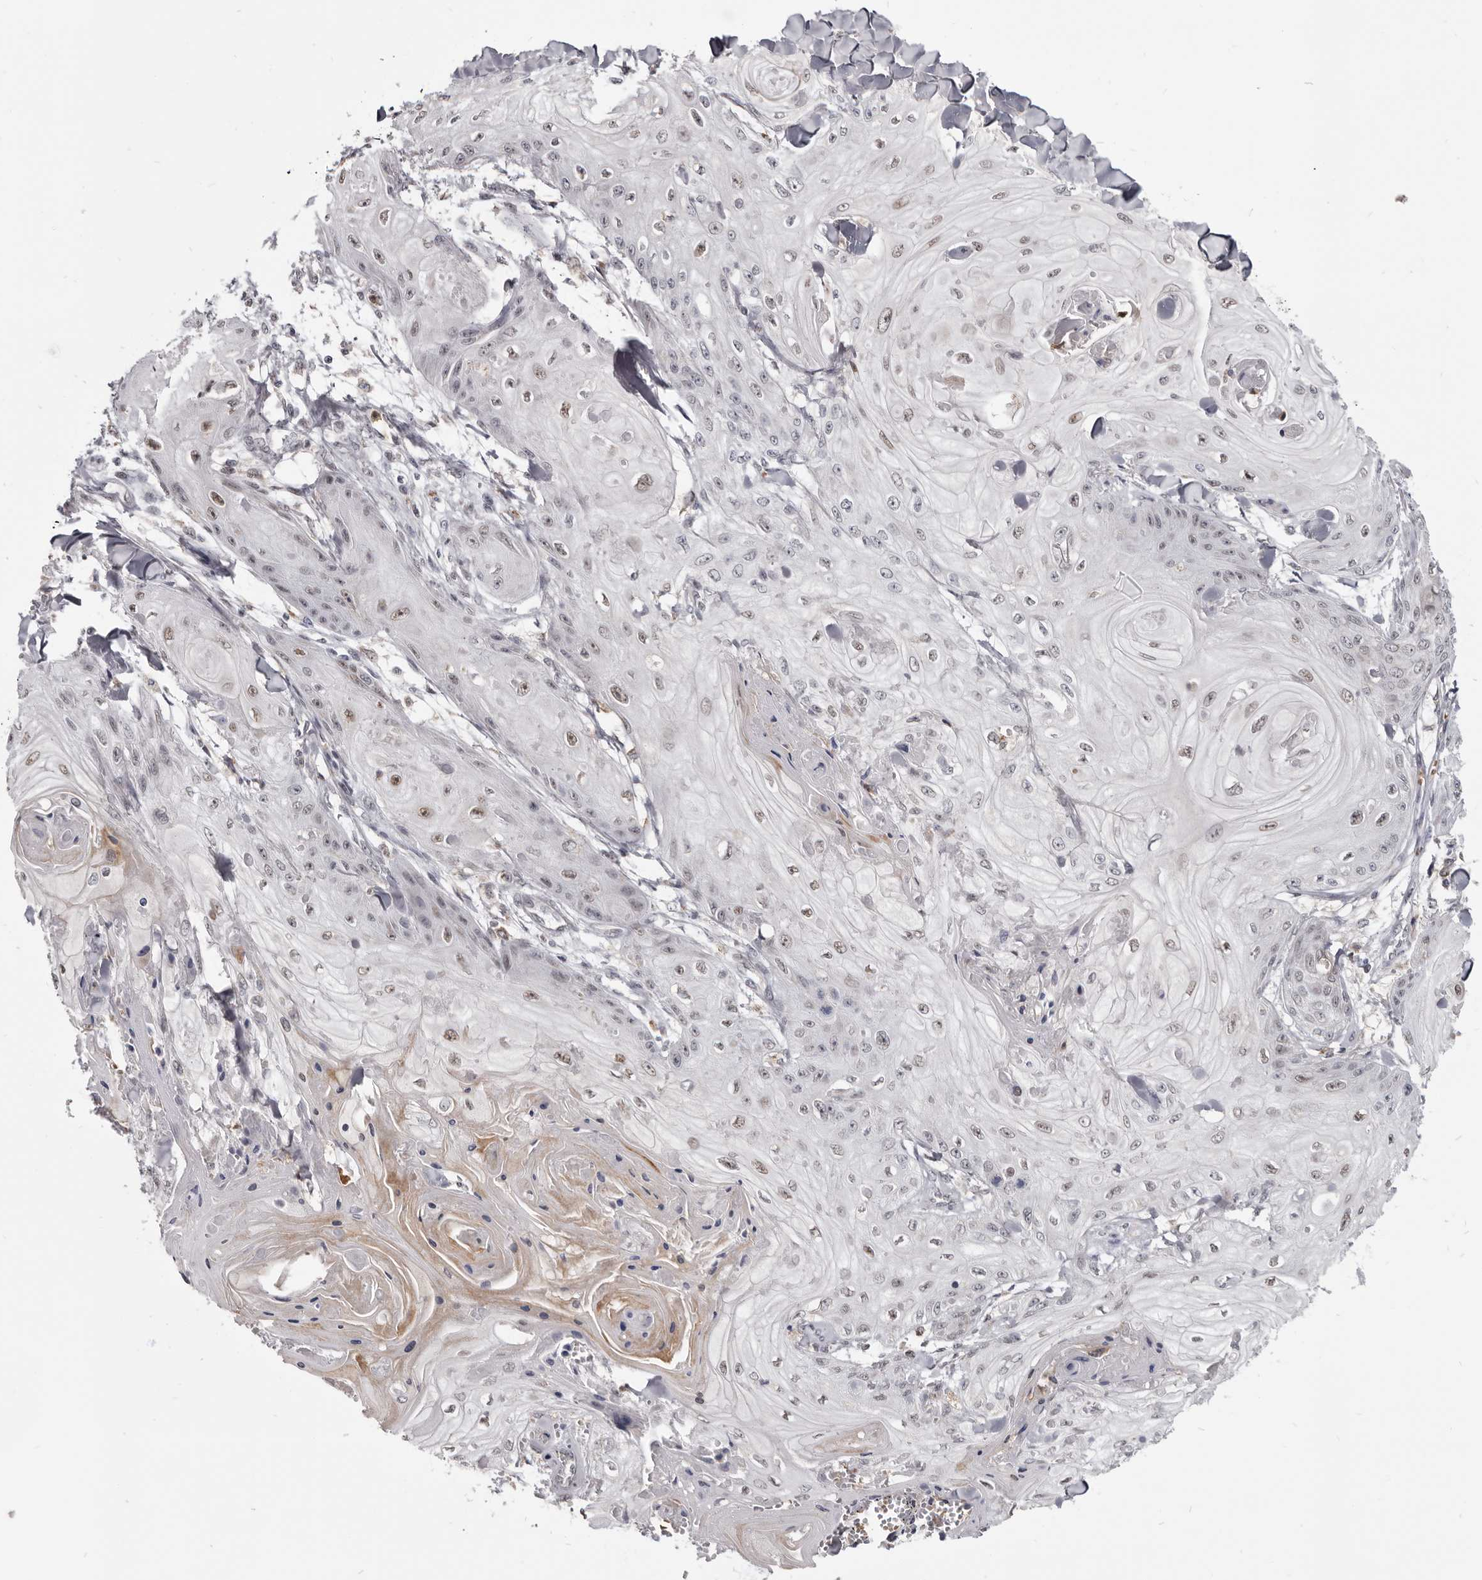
{"staining": {"intensity": "moderate", "quantity": "<25%", "location": "nuclear"}, "tissue": "skin cancer", "cell_type": "Tumor cells", "image_type": "cancer", "snomed": [{"axis": "morphology", "description": "Squamous cell carcinoma, NOS"}, {"axis": "topography", "description": "Skin"}], "caption": "Tumor cells display low levels of moderate nuclear staining in about <25% of cells in human skin cancer (squamous cell carcinoma).", "gene": "CGN", "patient": {"sex": "male", "age": 74}}